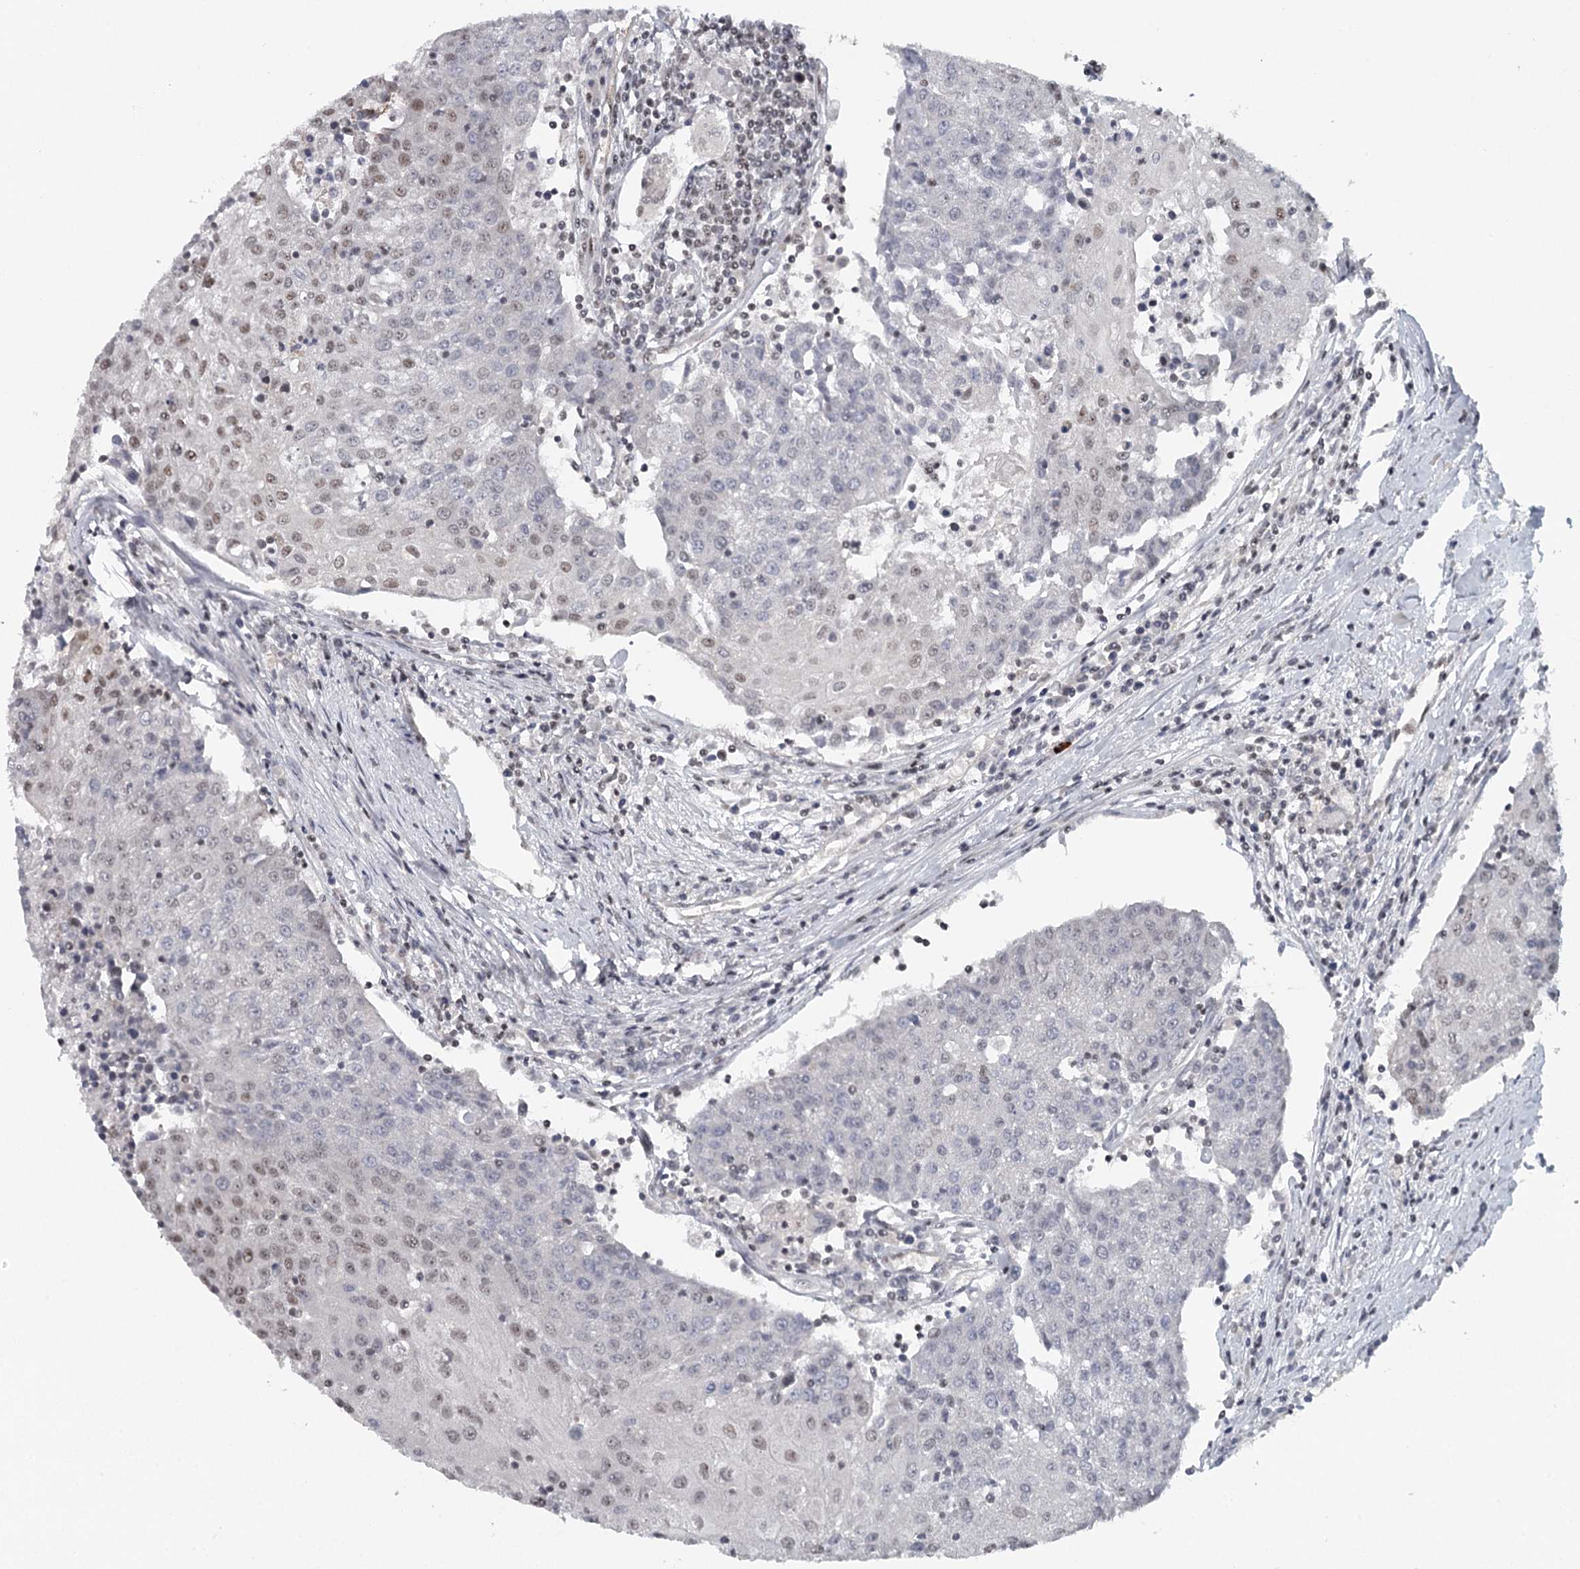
{"staining": {"intensity": "weak", "quantity": "25%-75%", "location": "nuclear"}, "tissue": "urothelial cancer", "cell_type": "Tumor cells", "image_type": "cancer", "snomed": [{"axis": "morphology", "description": "Urothelial carcinoma, High grade"}, {"axis": "topography", "description": "Urinary bladder"}], "caption": "DAB (3,3'-diaminobenzidine) immunohistochemical staining of urothelial cancer shows weak nuclear protein positivity in approximately 25%-75% of tumor cells.", "gene": "FAM13C", "patient": {"sex": "female", "age": 85}}